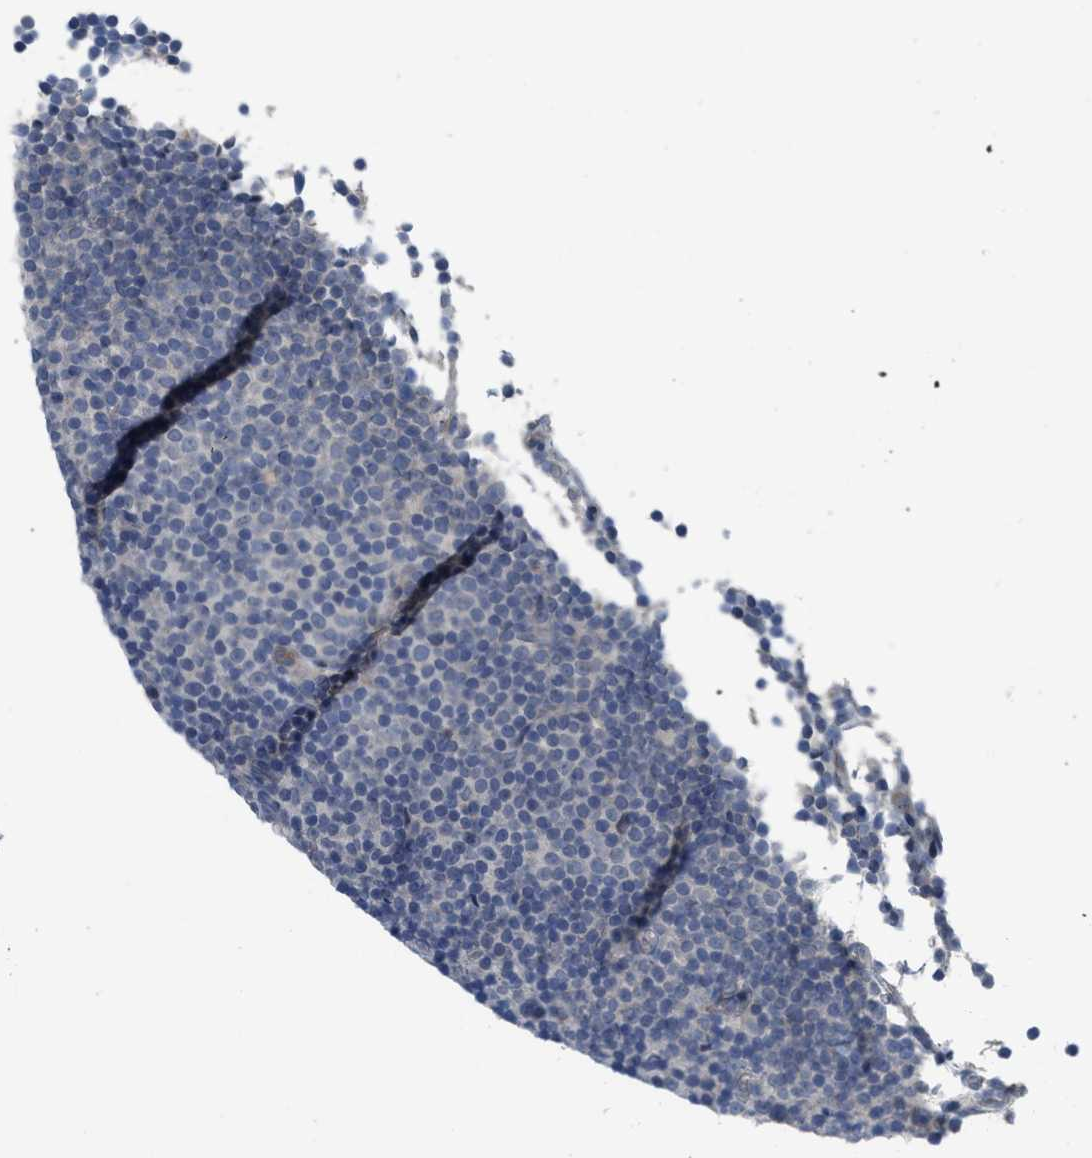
{"staining": {"intensity": "negative", "quantity": "none", "location": "none"}, "tissue": "lymphoma", "cell_type": "Tumor cells", "image_type": "cancer", "snomed": [{"axis": "morphology", "description": "Malignant lymphoma, non-Hodgkin's type, Low grade"}, {"axis": "topography", "description": "Lymph node"}], "caption": "IHC image of neoplastic tissue: lymphoma stained with DAB (3,3'-diaminobenzidine) exhibits no significant protein expression in tumor cells. Brightfield microscopy of immunohistochemistry stained with DAB (brown) and hematoxylin (blue), captured at high magnification.", "gene": "TNFAIP1", "patient": {"sex": "female", "age": 67}}